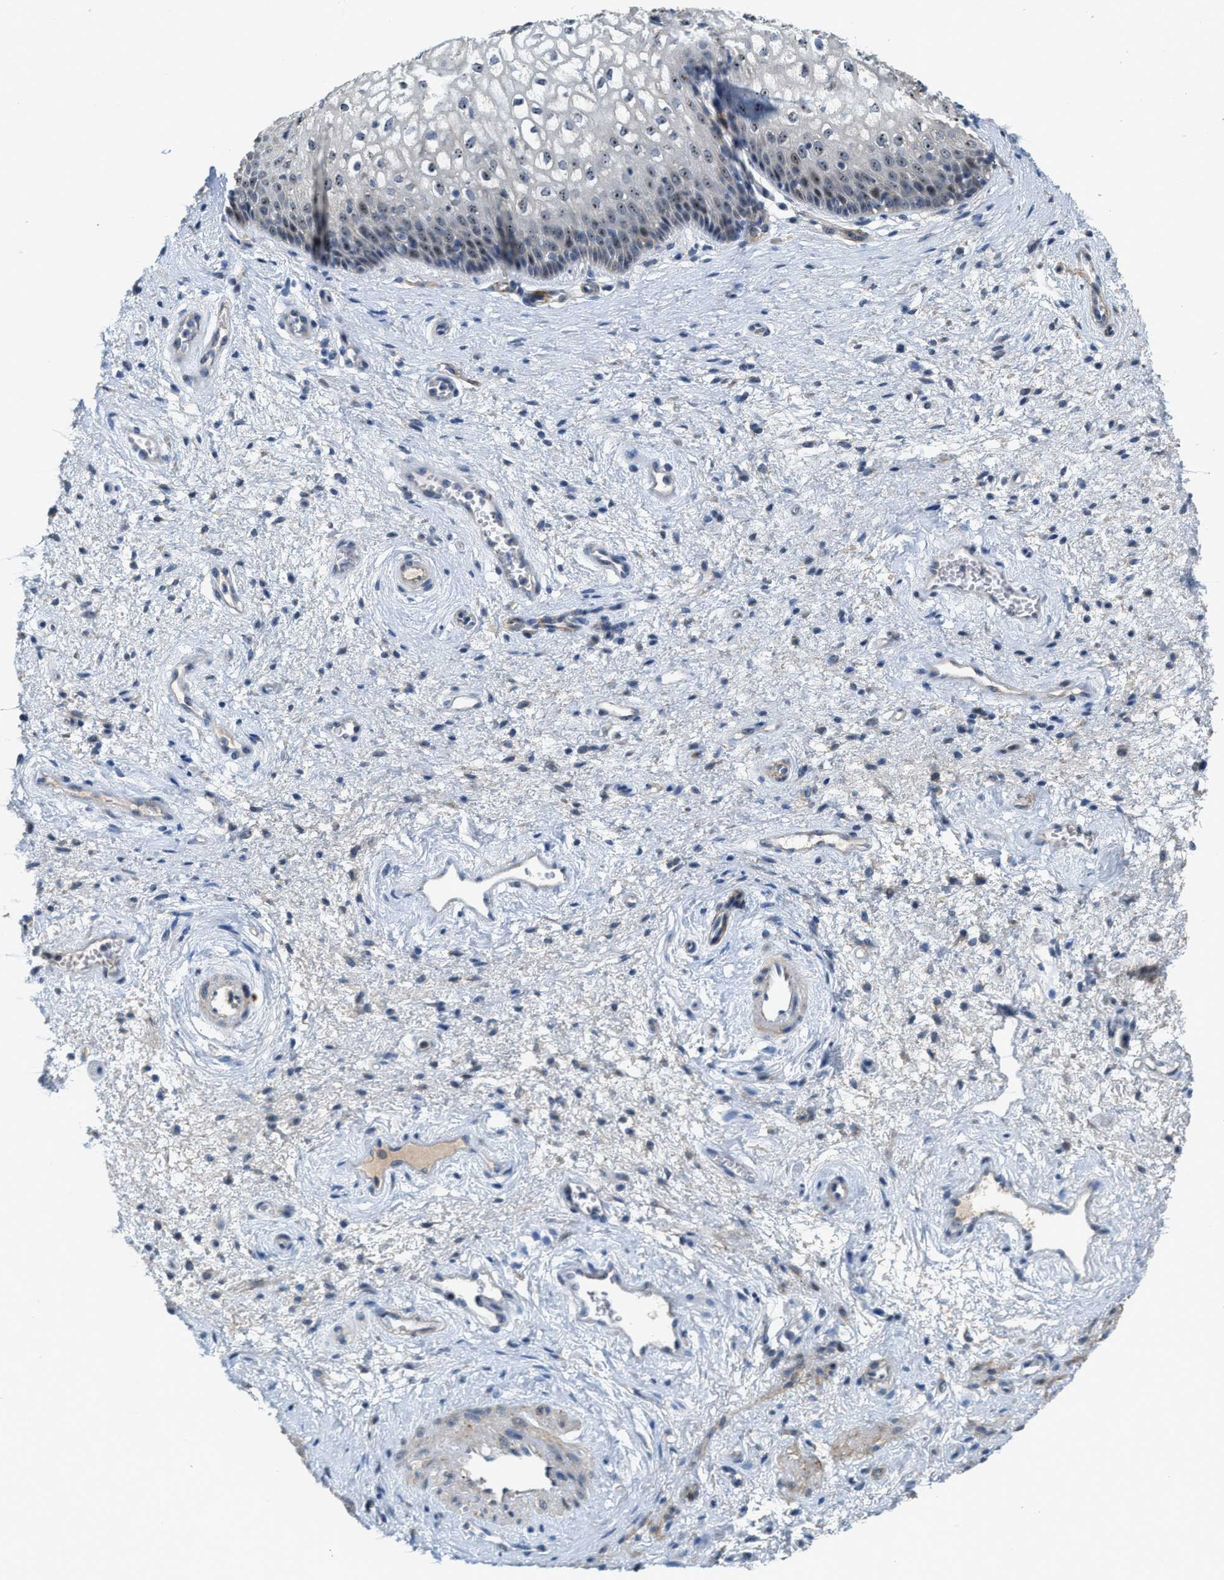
{"staining": {"intensity": "moderate", "quantity": ">75%", "location": "nuclear"}, "tissue": "vagina", "cell_type": "Squamous epithelial cells", "image_type": "normal", "snomed": [{"axis": "morphology", "description": "Normal tissue, NOS"}, {"axis": "topography", "description": "Vagina"}], "caption": "Immunohistochemical staining of benign vagina reveals >75% levels of moderate nuclear protein staining in approximately >75% of squamous epithelial cells.", "gene": "ZNF783", "patient": {"sex": "female", "age": 34}}